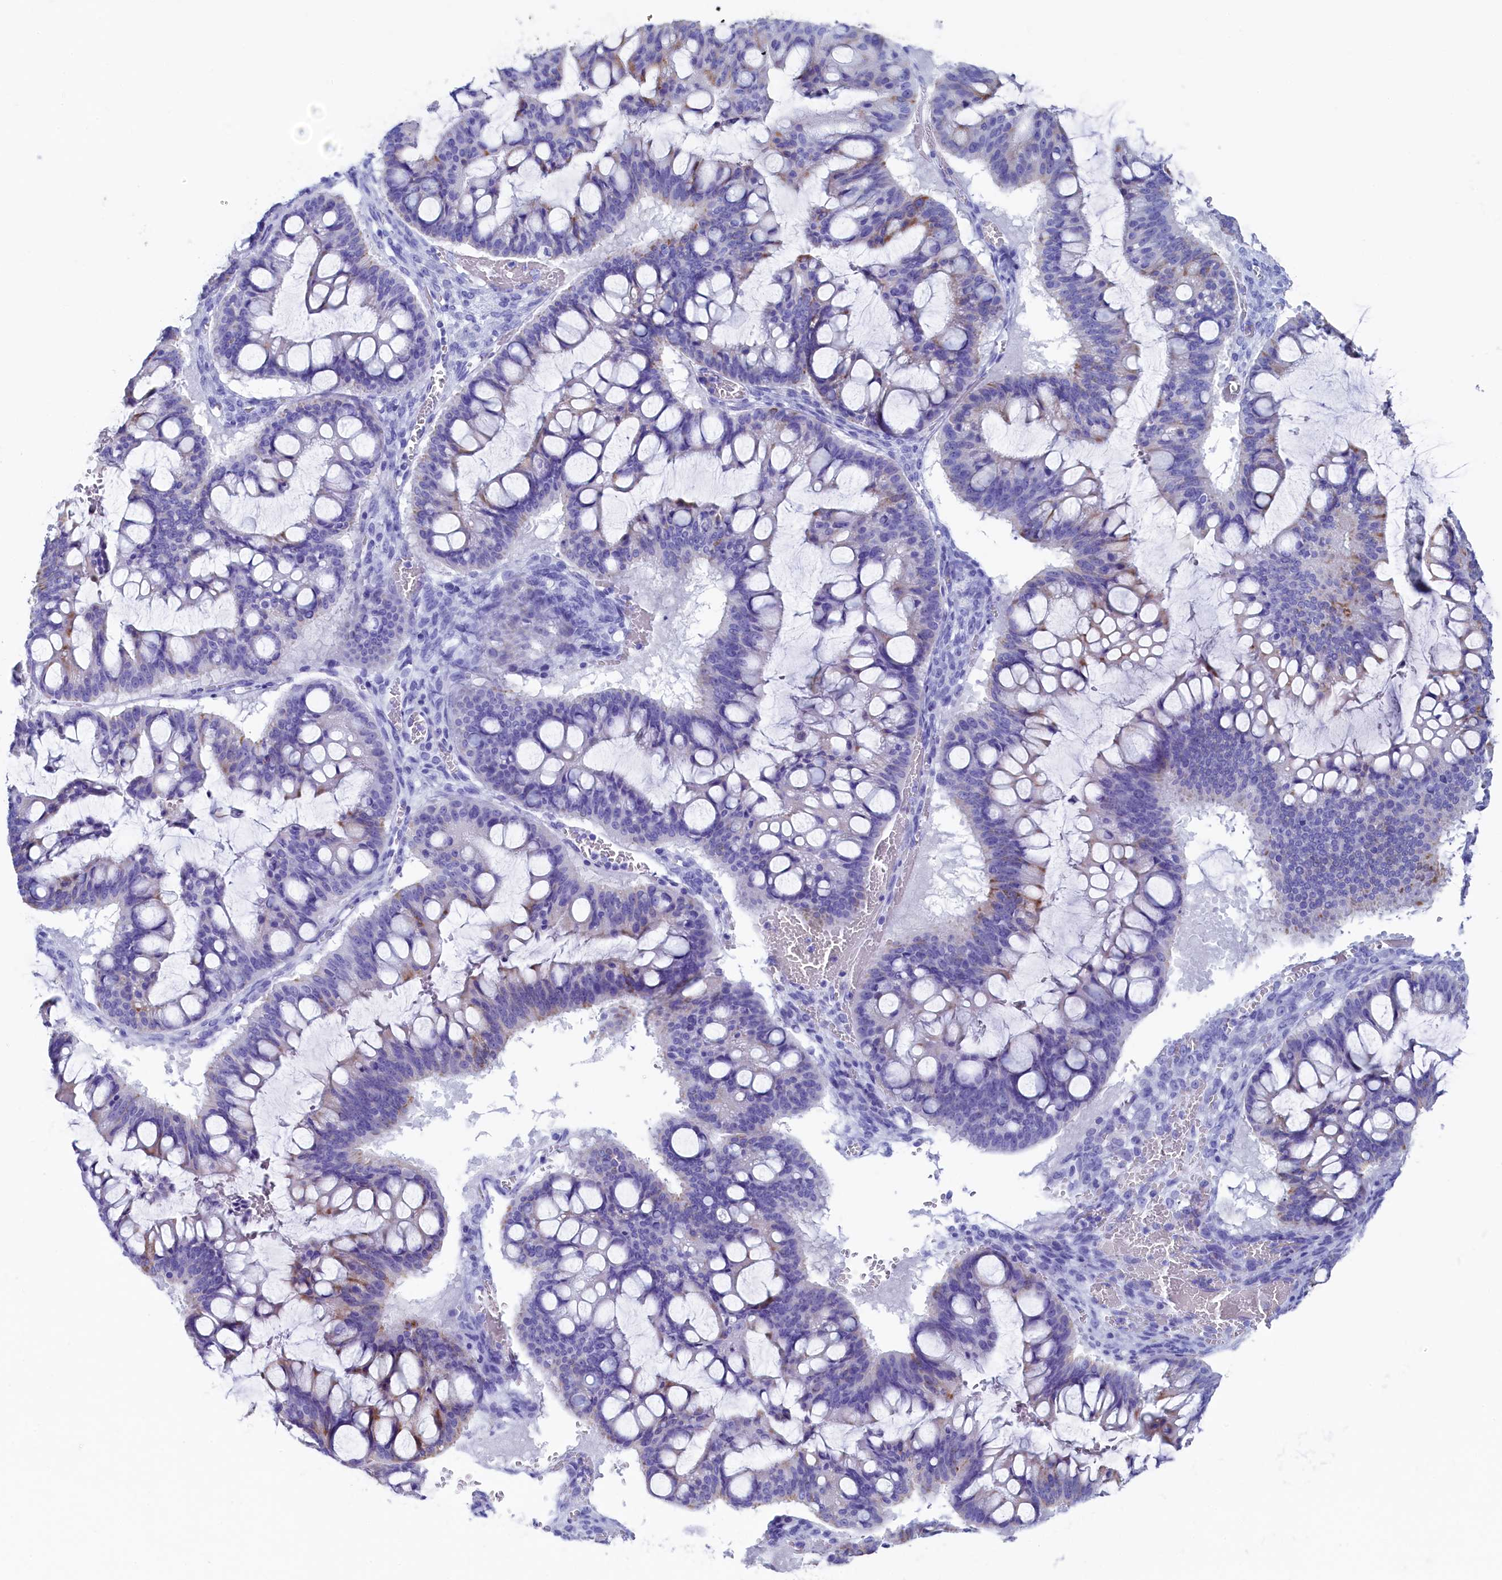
{"staining": {"intensity": "moderate", "quantity": "<25%", "location": "cytoplasmic/membranous"}, "tissue": "ovarian cancer", "cell_type": "Tumor cells", "image_type": "cancer", "snomed": [{"axis": "morphology", "description": "Cystadenocarcinoma, mucinous, NOS"}, {"axis": "topography", "description": "Ovary"}], "caption": "Ovarian mucinous cystadenocarcinoma stained with a brown dye displays moderate cytoplasmic/membranous positive positivity in about <25% of tumor cells.", "gene": "ANKRD29", "patient": {"sex": "female", "age": 73}}